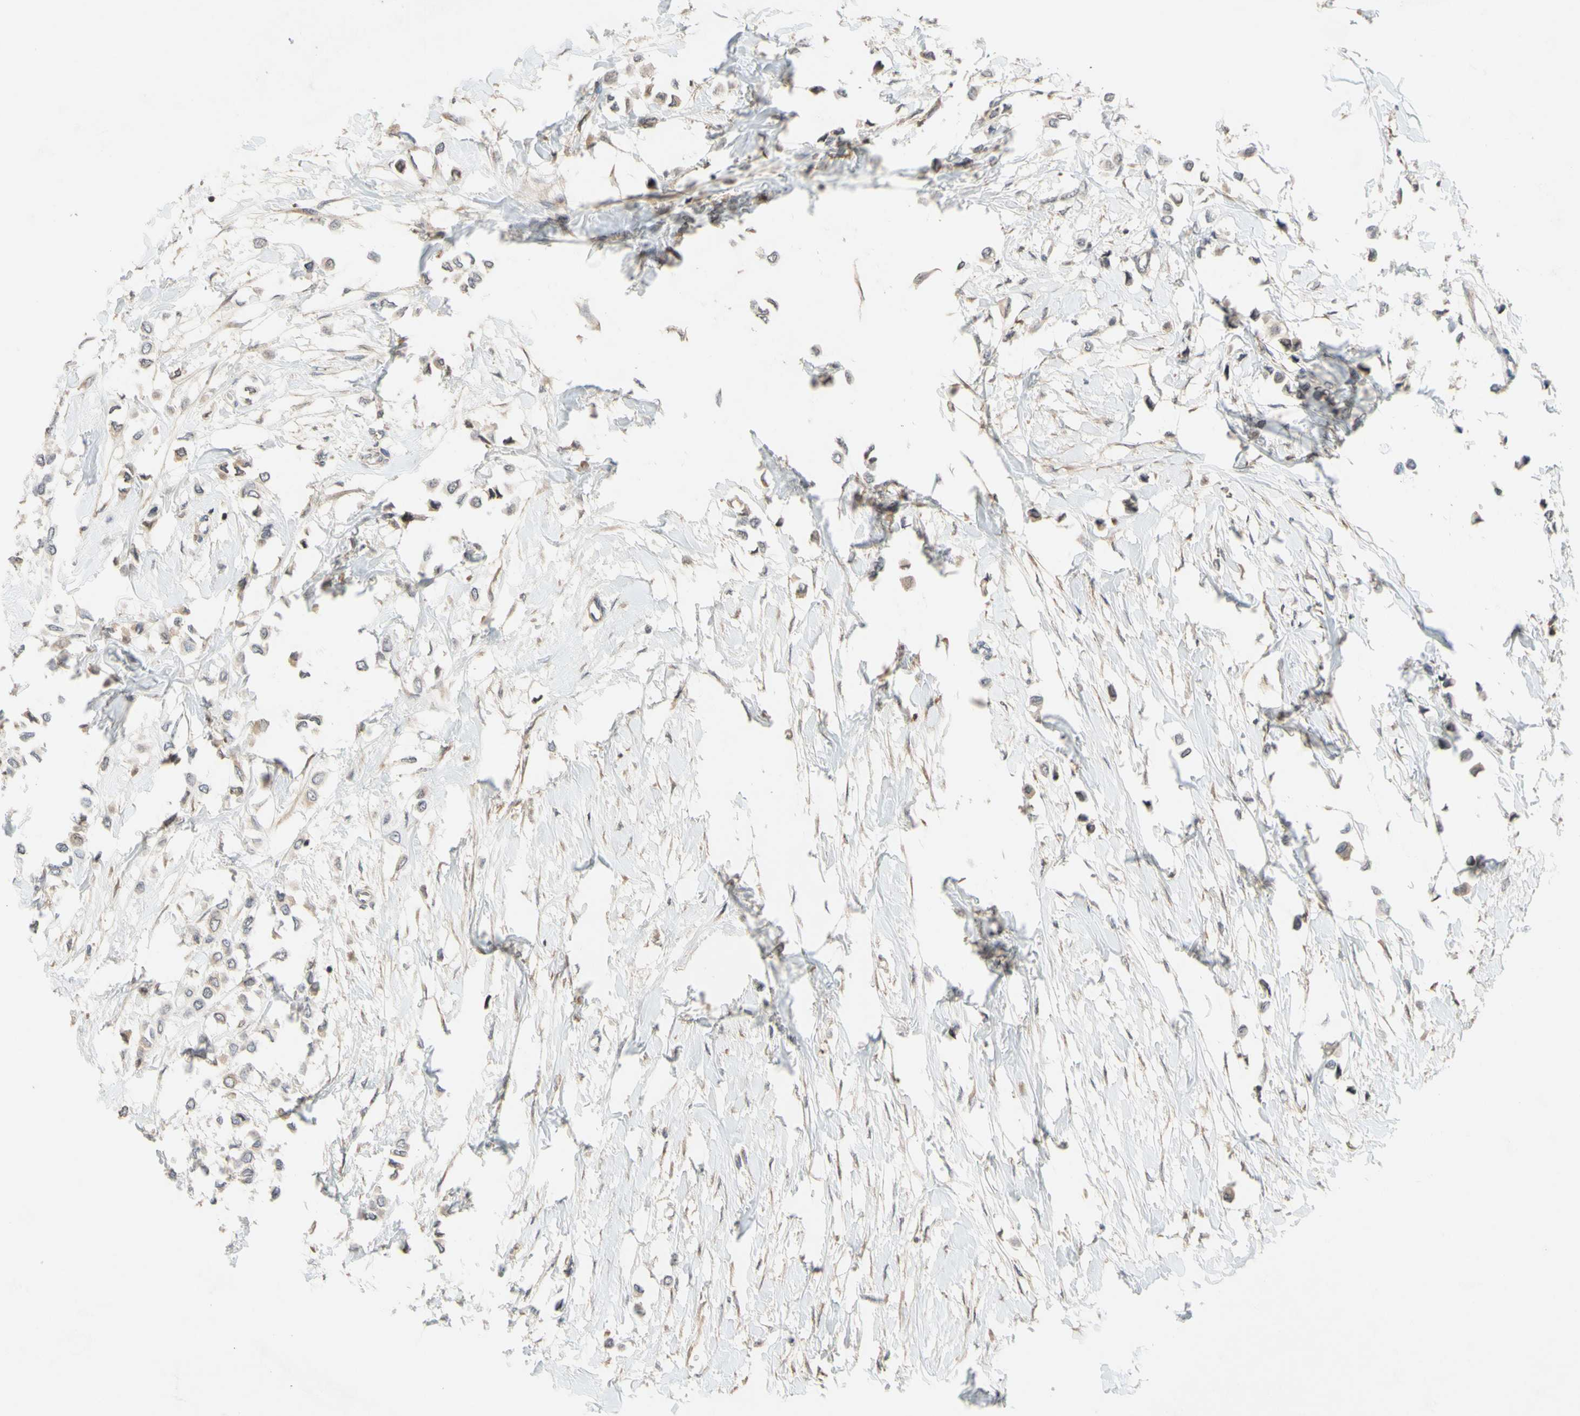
{"staining": {"intensity": "weak", "quantity": "<25%", "location": "cytoplasmic/membranous"}, "tissue": "breast cancer", "cell_type": "Tumor cells", "image_type": "cancer", "snomed": [{"axis": "morphology", "description": "Lobular carcinoma"}, {"axis": "topography", "description": "Breast"}], "caption": "Immunohistochemical staining of lobular carcinoma (breast) demonstrates no significant positivity in tumor cells.", "gene": "NECTIN3", "patient": {"sex": "female", "age": 51}}